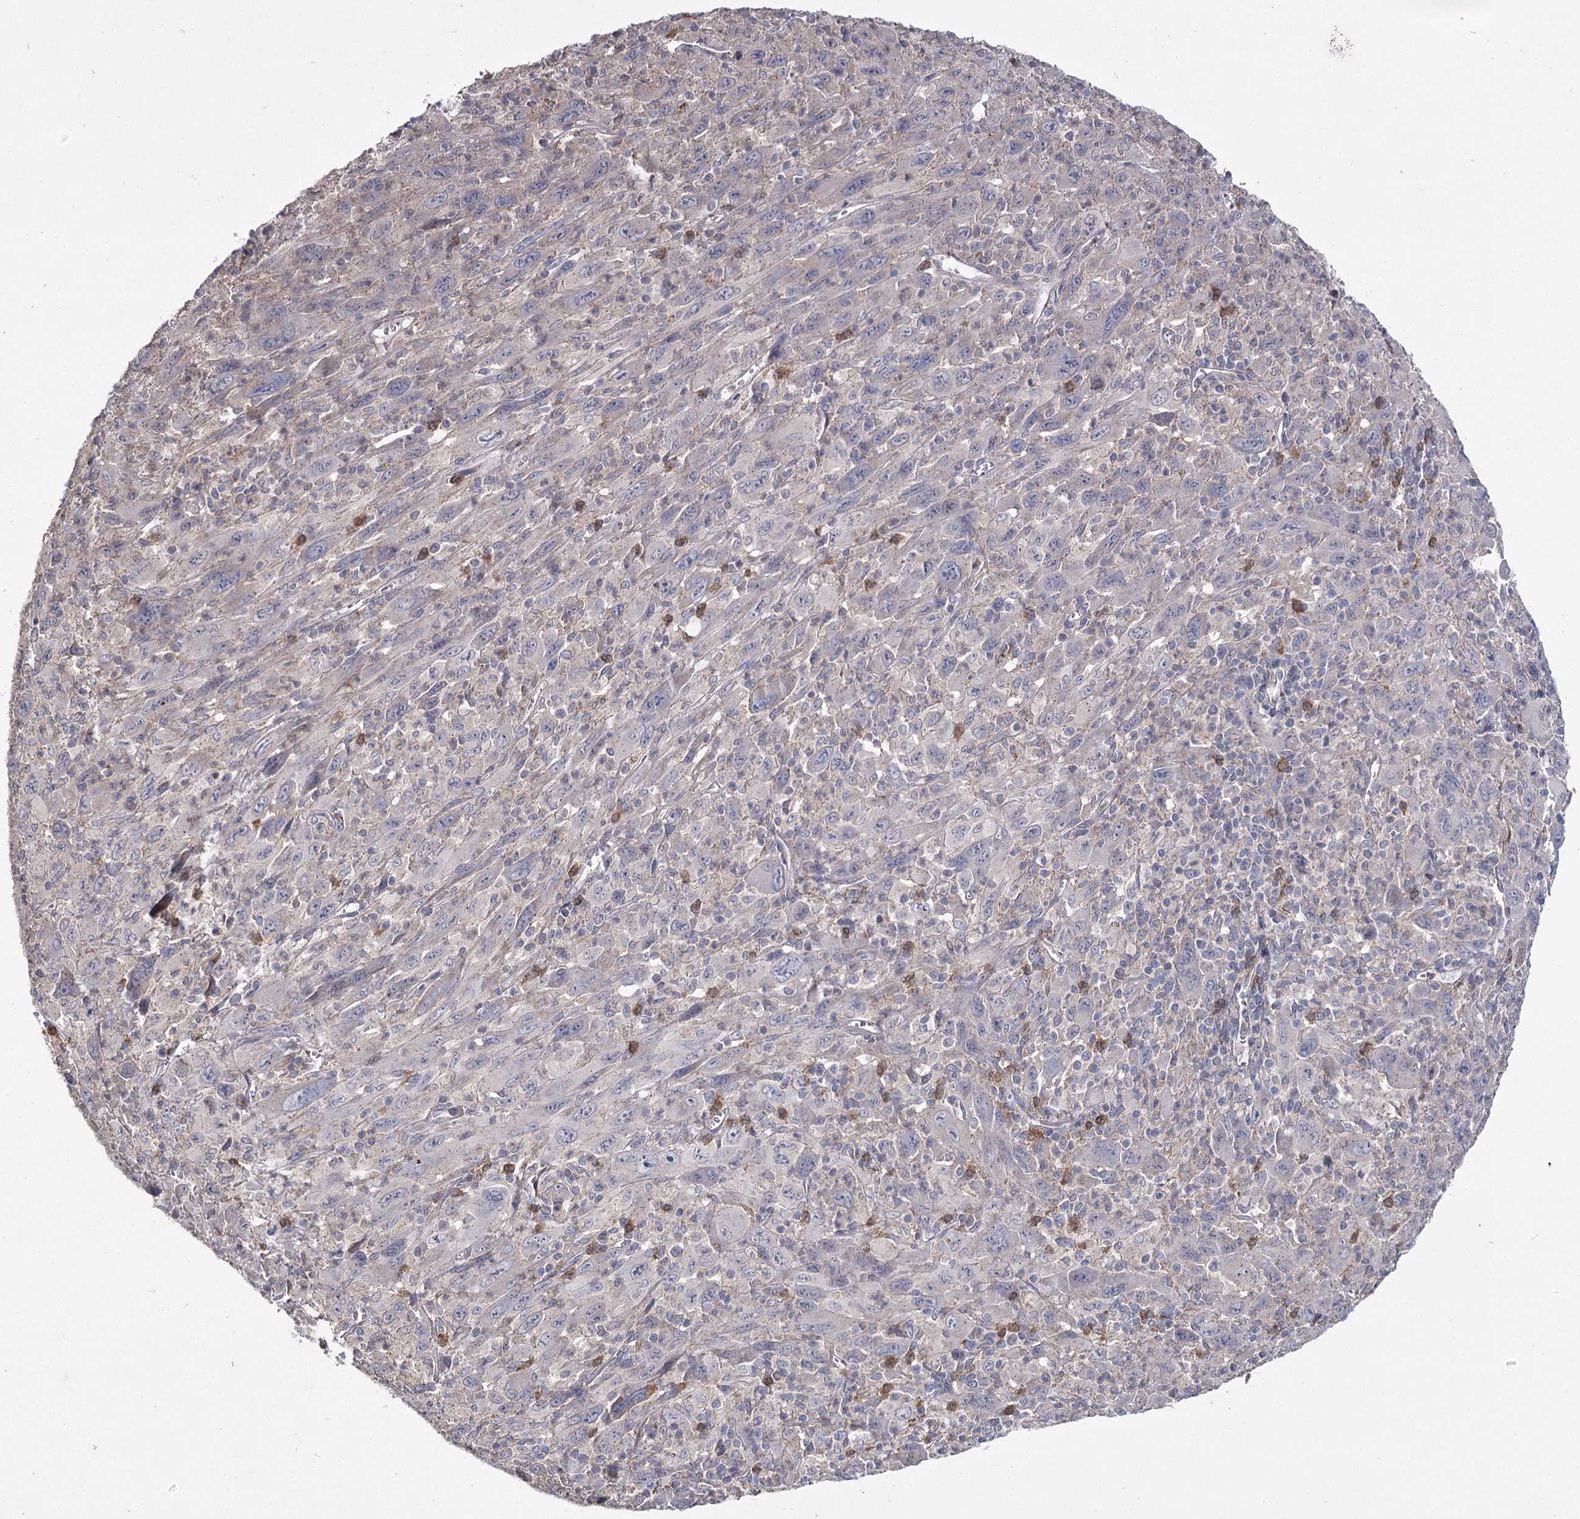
{"staining": {"intensity": "negative", "quantity": "none", "location": "none"}, "tissue": "melanoma", "cell_type": "Tumor cells", "image_type": "cancer", "snomed": [{"axis": "morphology", "description": "Malignant melanoma, Metastatic site"}, {"axis": "topography", "description": "Skin"}], "caption": "Protein analysis of malignant melanoma (metastatic site) exhibits no significant positivity in tumor cells.", "gene": "AURKC", "patient": {"sex": "female", "age": 56}}